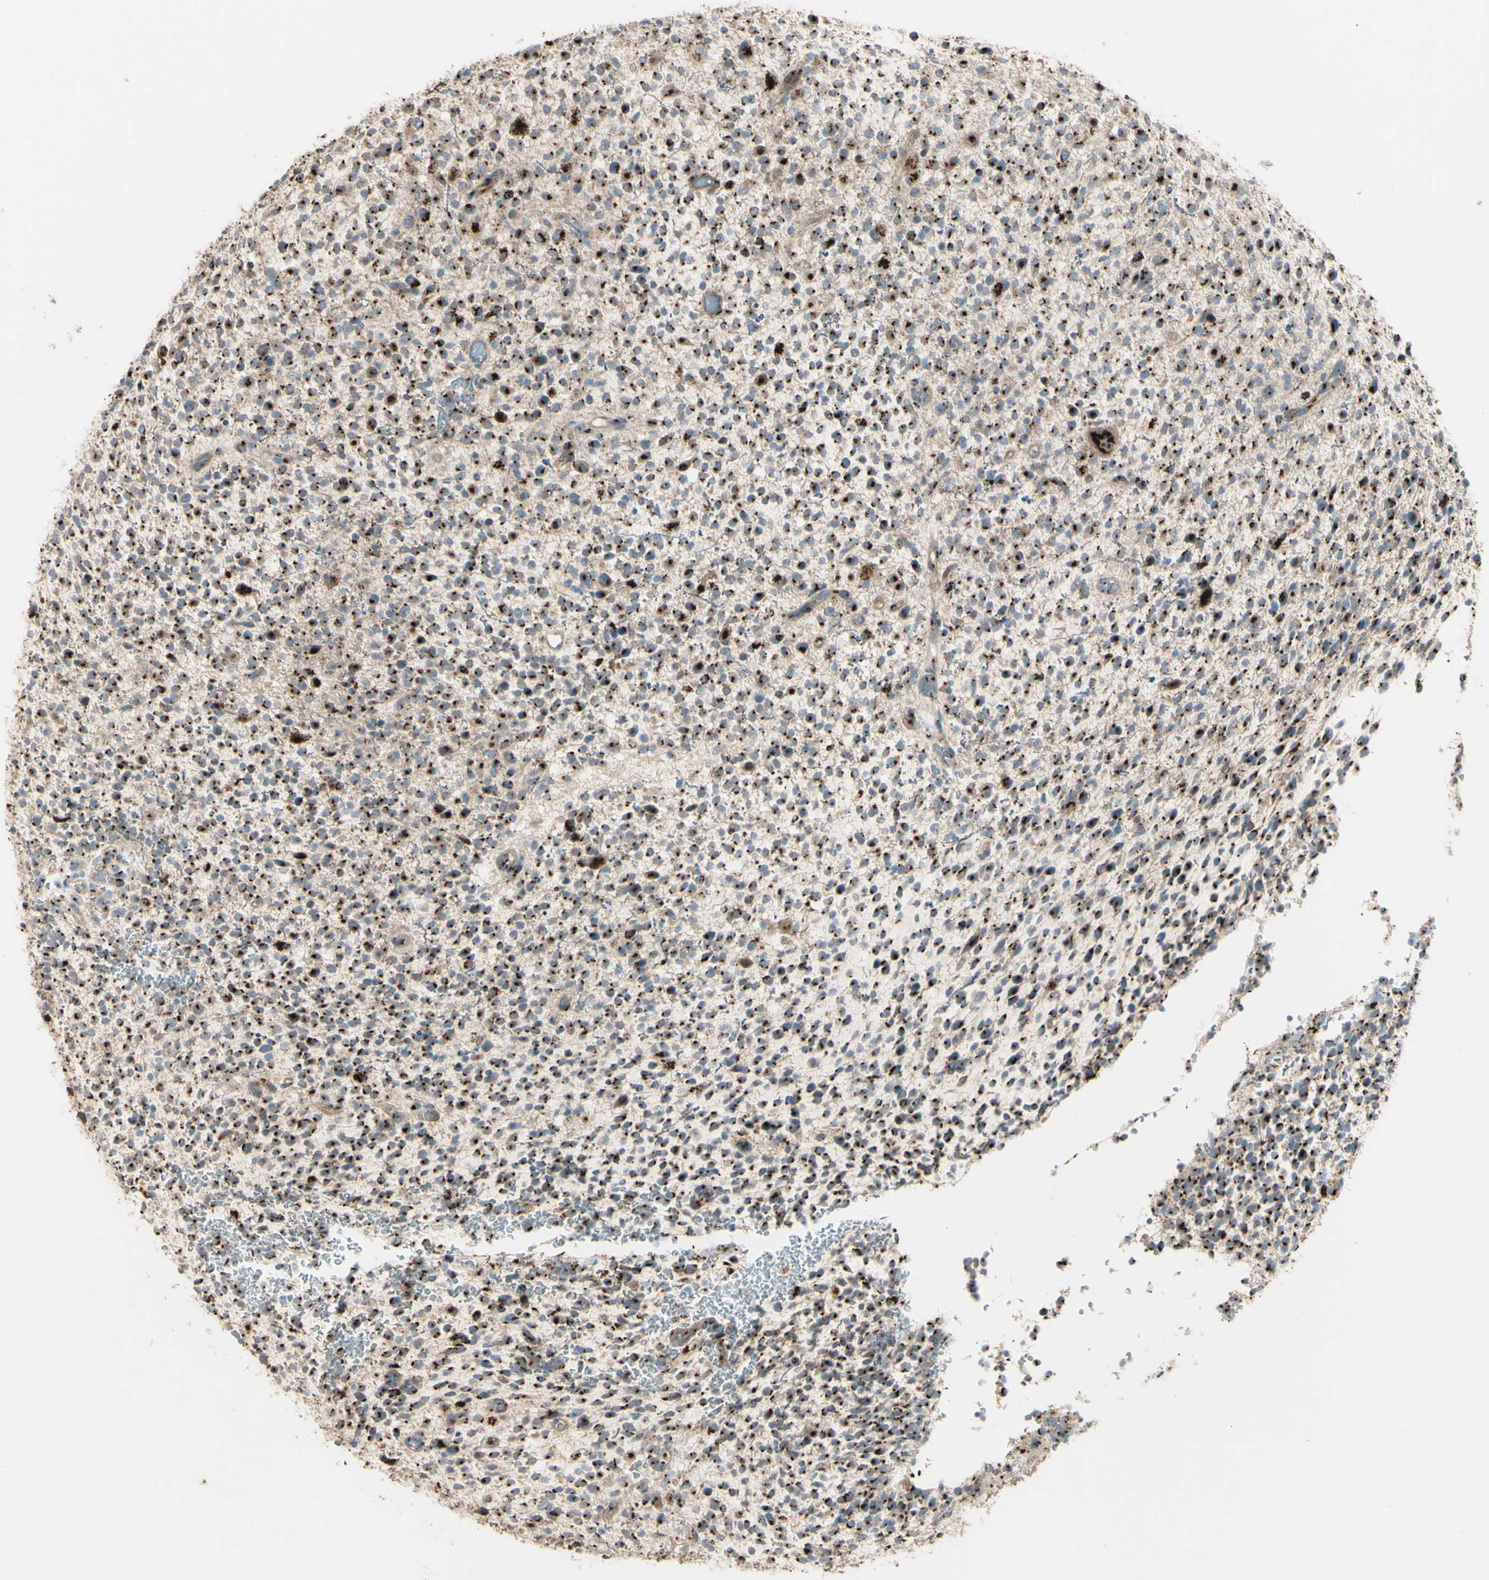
{"staining": {"intensity": "moderate", "quantity": ">75%", "location": "cytoplasmic/membranous"}, "tissue": "glioma", "cell_type": "Tumor cells", "image_type": "cancer", "snomed": [{"axis": "morphology", "description": "Glioma, malignant, High grade"}, {"axis": "topography", "description": "Brain"}], "caption": "Malignant high-grade glioma tissue demonstrates moderate cytoplasmic/membranous expression in approximately >75% of tumor cells", "gene": "BPNT2", "patient": {"sex": "male", "age": 48}}